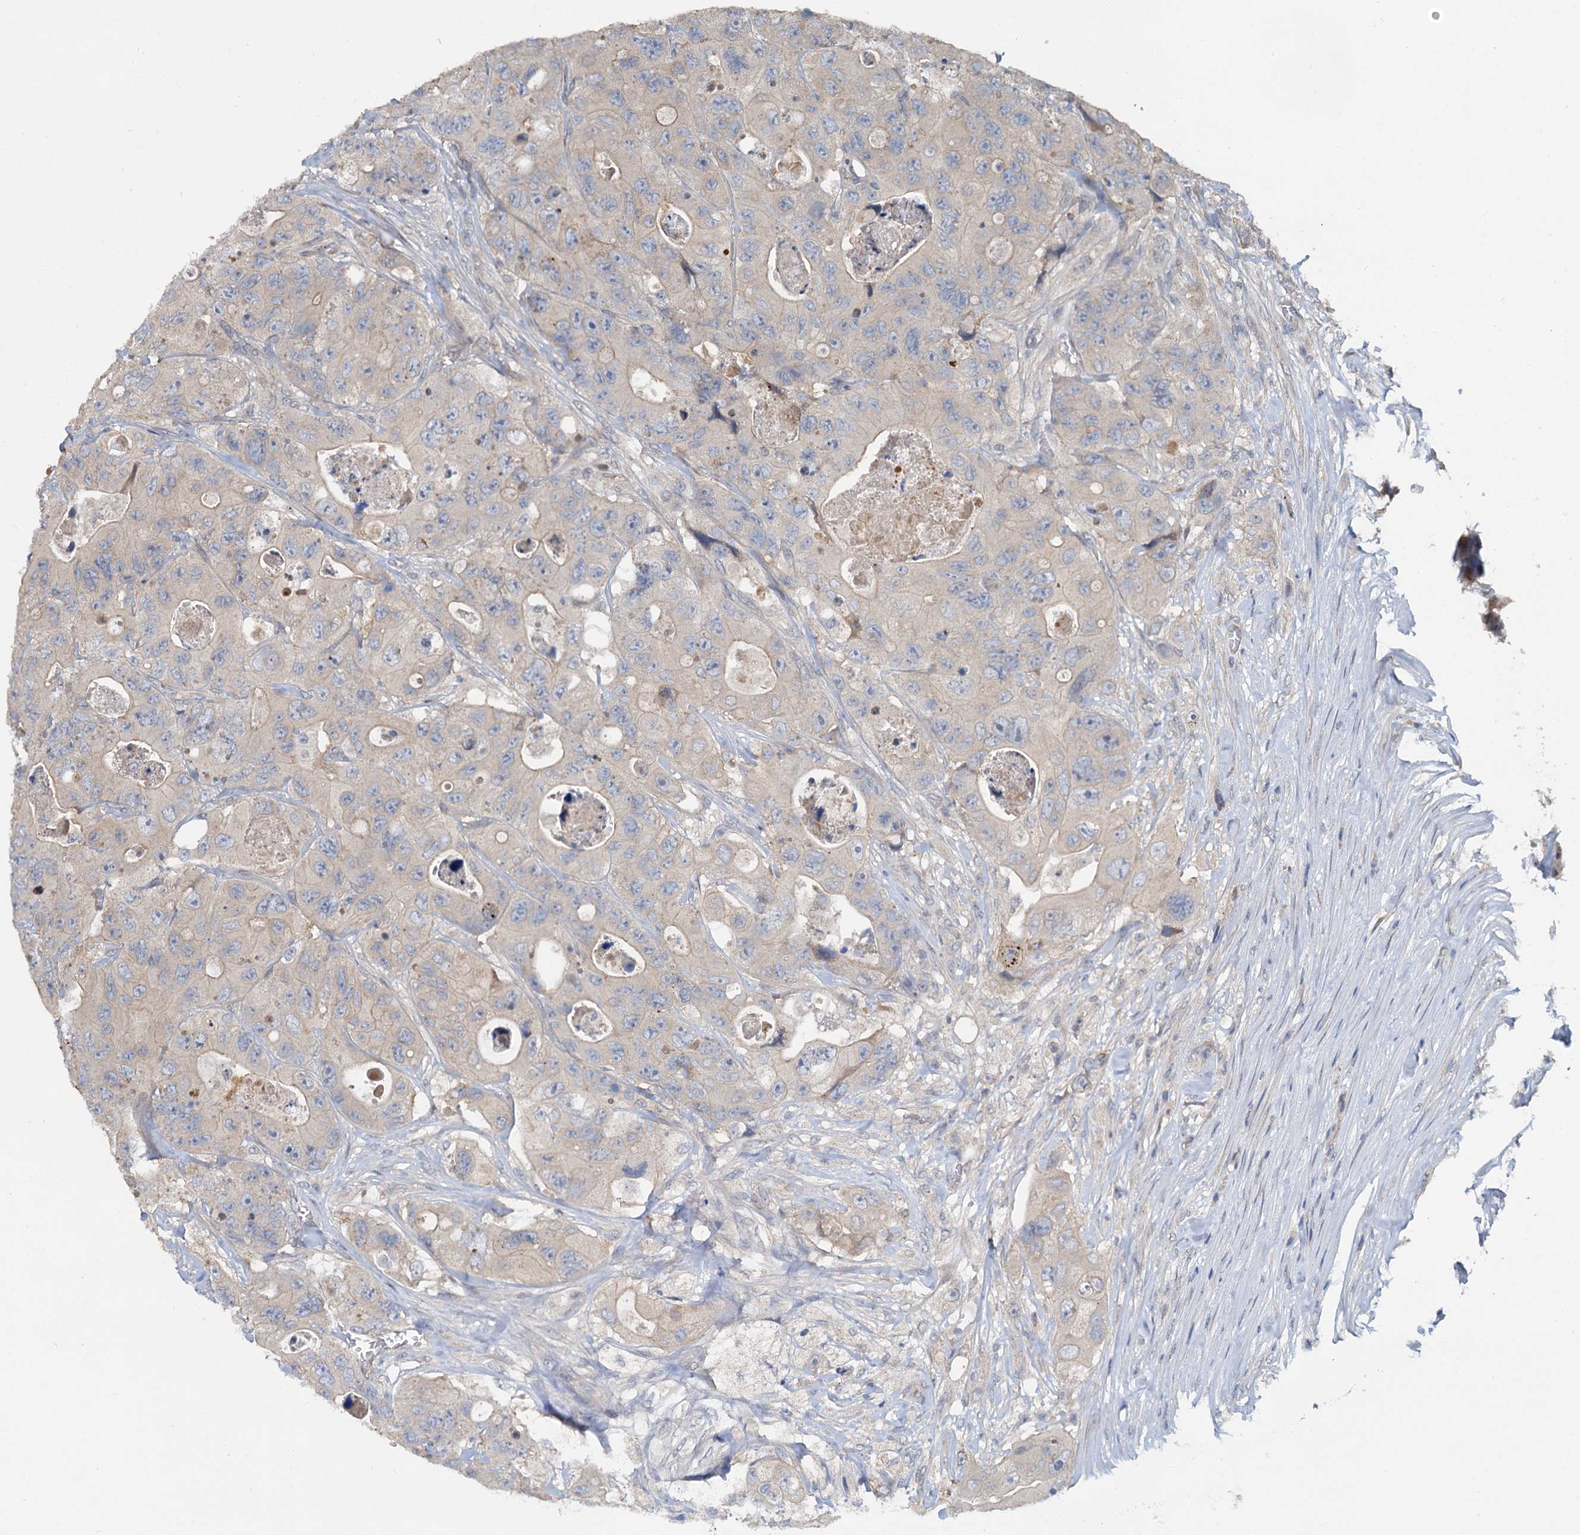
{"staining": {"intensity": "negative", "quantity": "none", "location": "none"}, "tissue": "colorectal cancer", "cell_type": "Tumor cells", "image_type": "cancer", "snomed": [{"axis": "morphology", "description": "Adenocarcinoma, NOS"}, {"axis": "topography", "description": "Colon"}], "caption": "There is no significant staining in tumor cells of colorectal adenocarcinoma.", "gene": "ZNF324", "patient": {"sex": "female", "age": 46}}